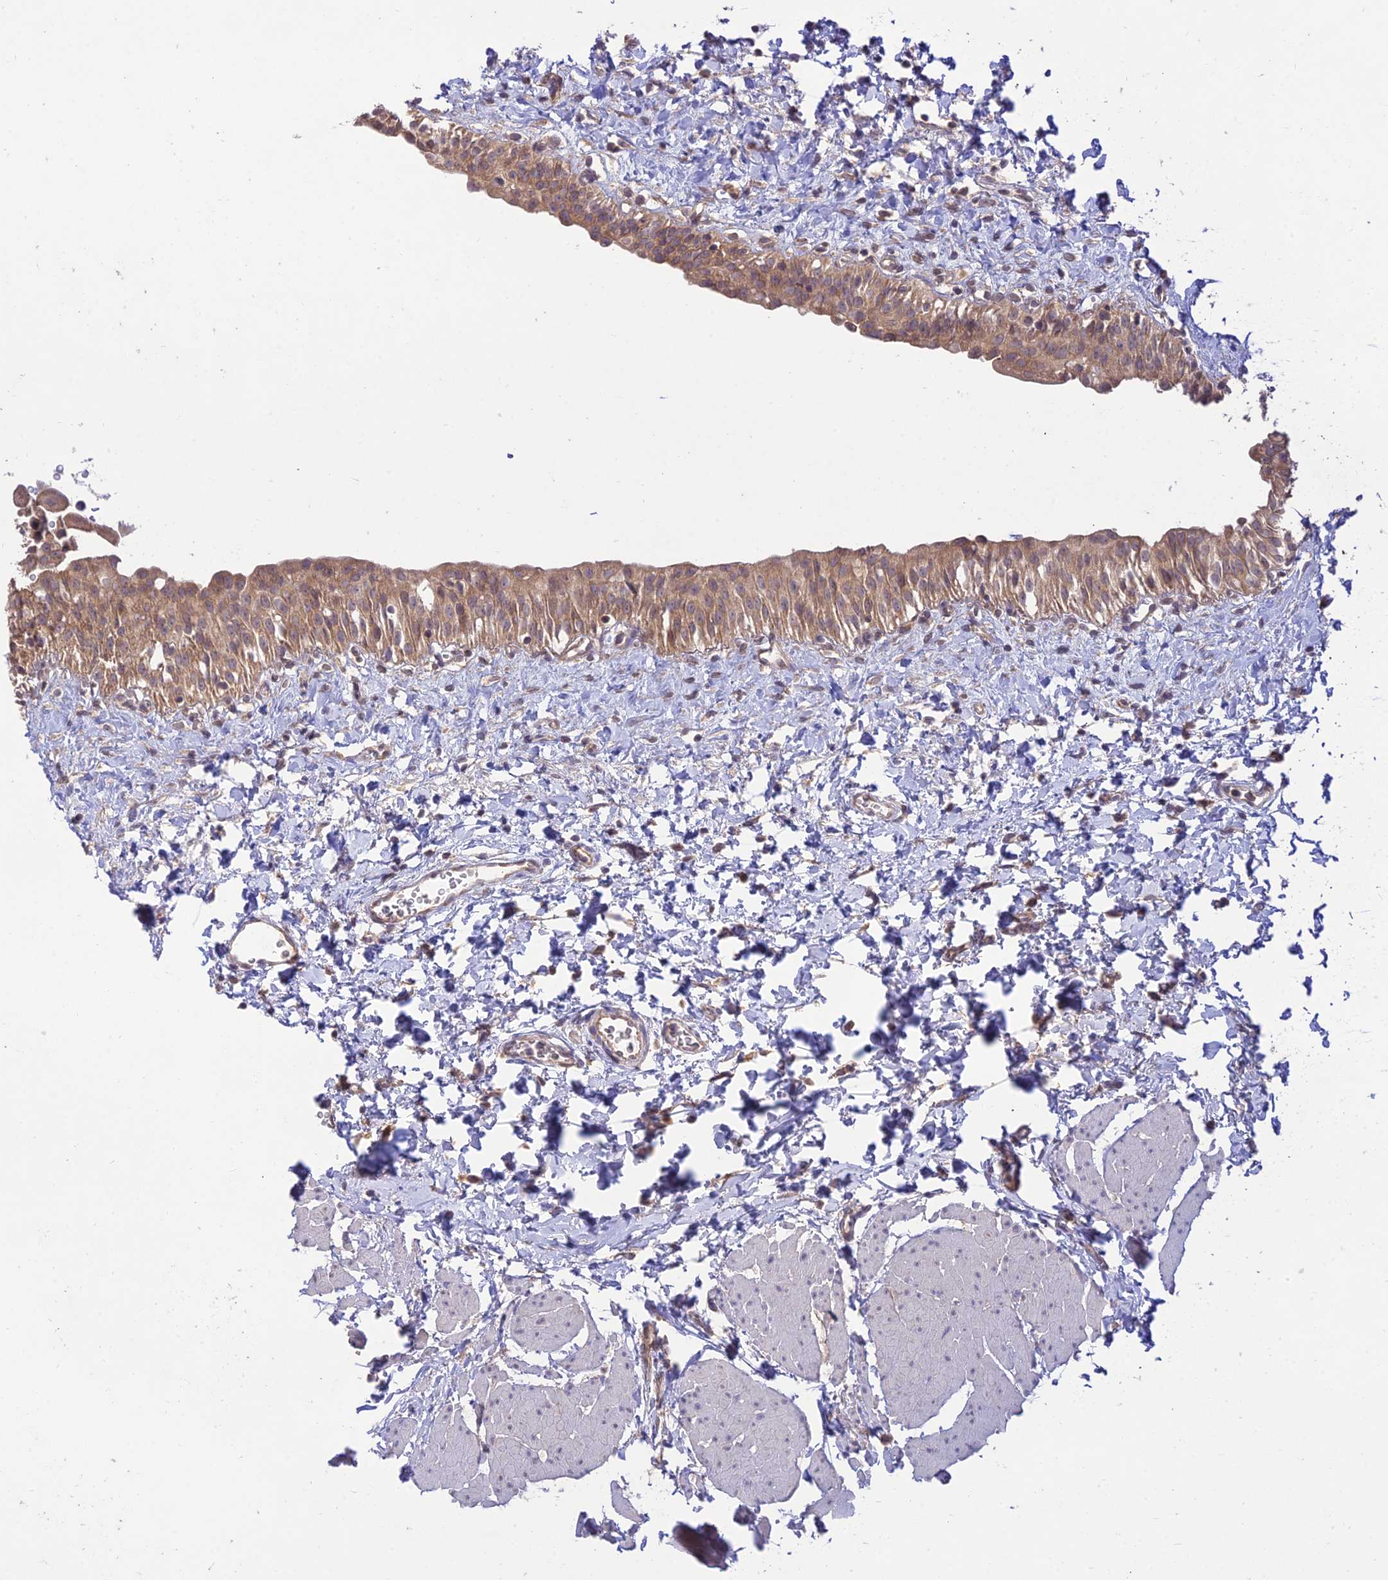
{"staining": {"intensity": "moderate", "quantity": ">75%", "location": "cytoplasmic/membranous"}, "tissue": "urinary bladder", "cell_type": "Urothelial cells", "image_type": "normal", "snomed": [{"axis": "morphology", "description": "Normal tissue, NOS"}, {"axis": "topography", "description": "Urinary bladder"}], "caption": "DAB (3,3'-diaminobenzidine) immunohistochemical staining of unremarkable urinary bladder shows moderate cytoplasmic/membranous protein staining in about >75% of urothelial cells.", "gene": "TMEM259", "patient": {"sex": "male", "age": 51}}